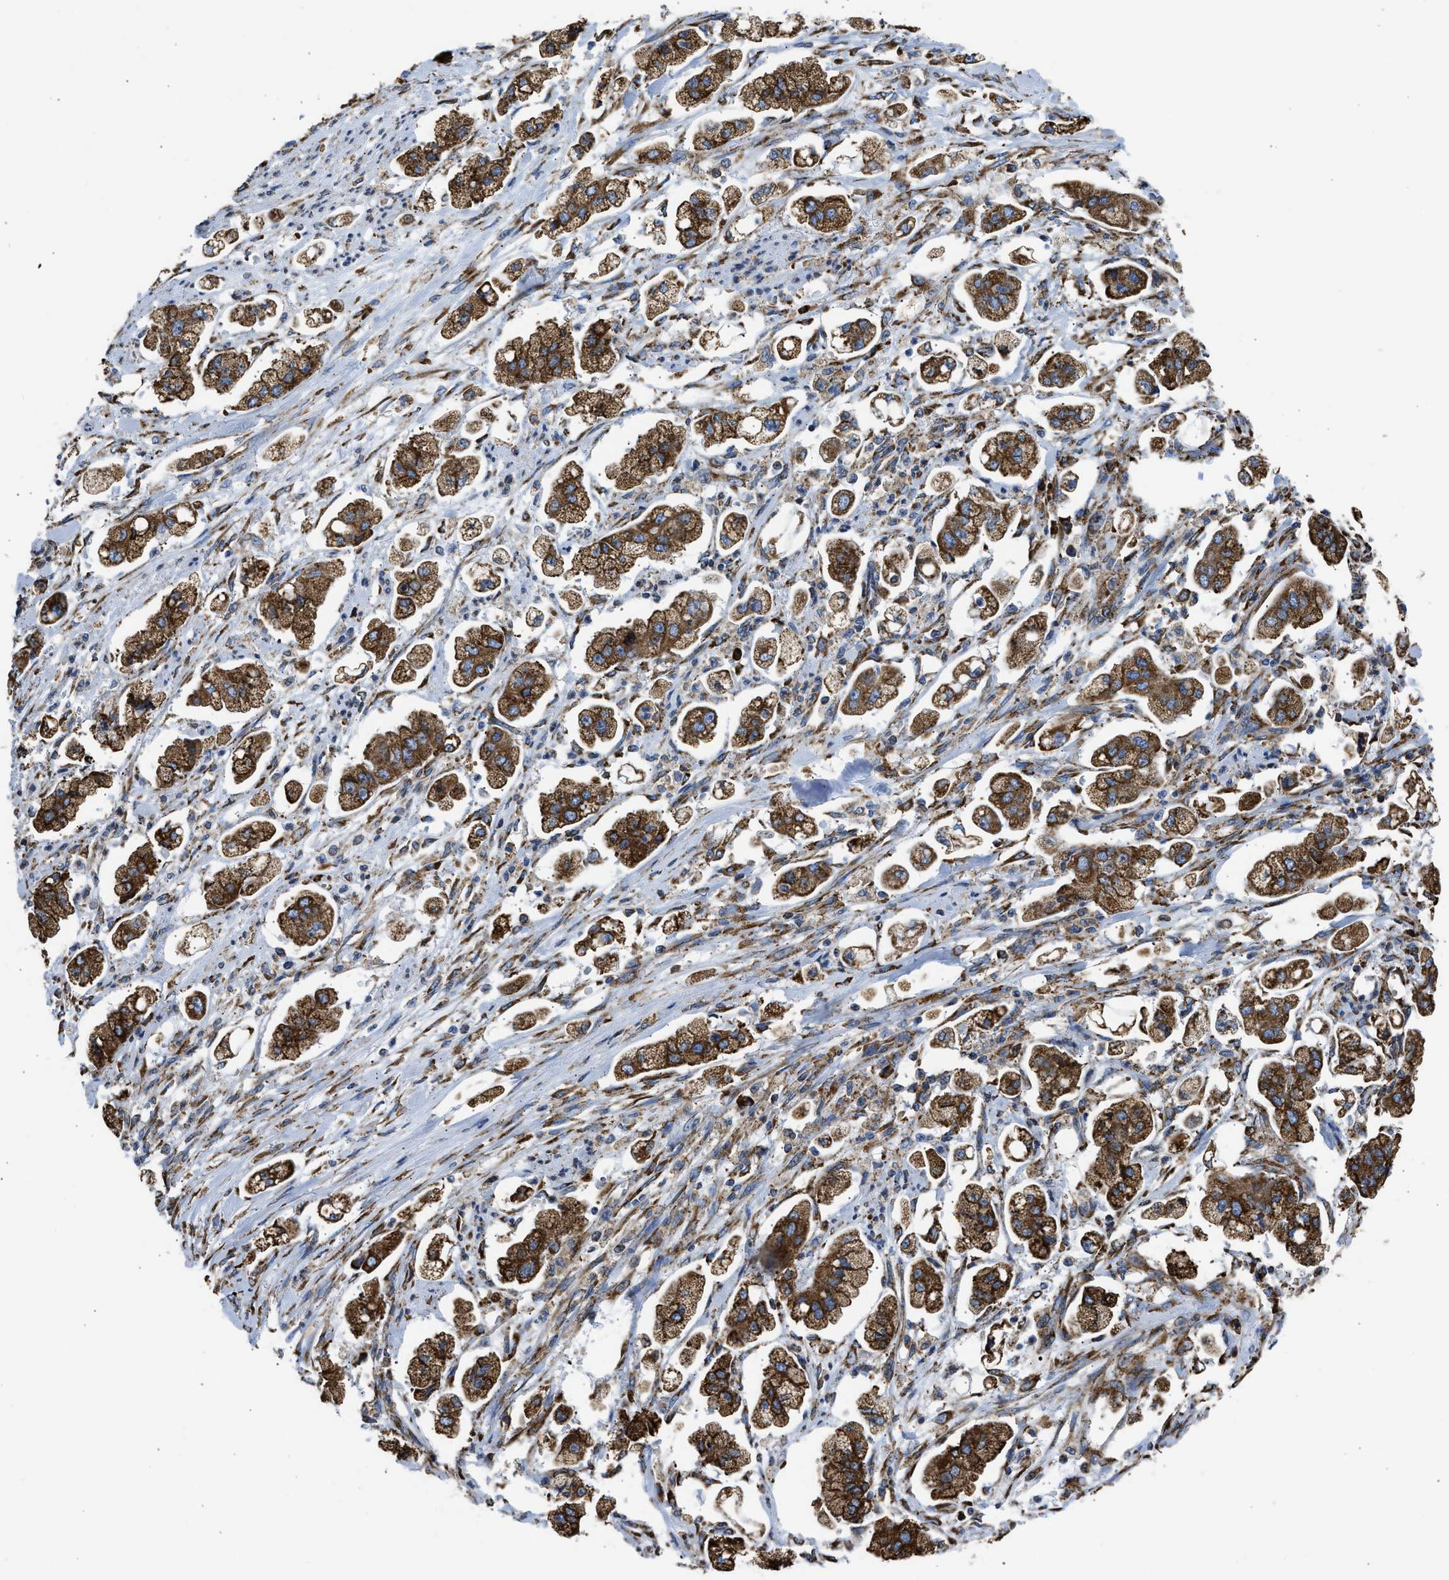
{"staining": {"intensity": "strong", "quantity": ">75%", "location": "cytoplasmic/membranous"}, "tissue": "stomach cancer", "cell_type": "Tumor cells", "image_type": "cancer", "snomed": [{"axis": "morphology", "description": "Adenocarcinoma, NOS"}, {"axis": "topography", "description": "Stomach"}], "caption": "Protein expression analysis of human adenocarcinoma (stomach) reveals strong cytoplasmic/membranous staining in about >75% of tumor cells. The staining was performed using DAB (3,3'-diaminobenzidine), with brown indicating positive protein expression. Nuclei are stained blue with hematoxylin.", "gene": "CYCS", "patient": {"sex": "male", "age": 62}}